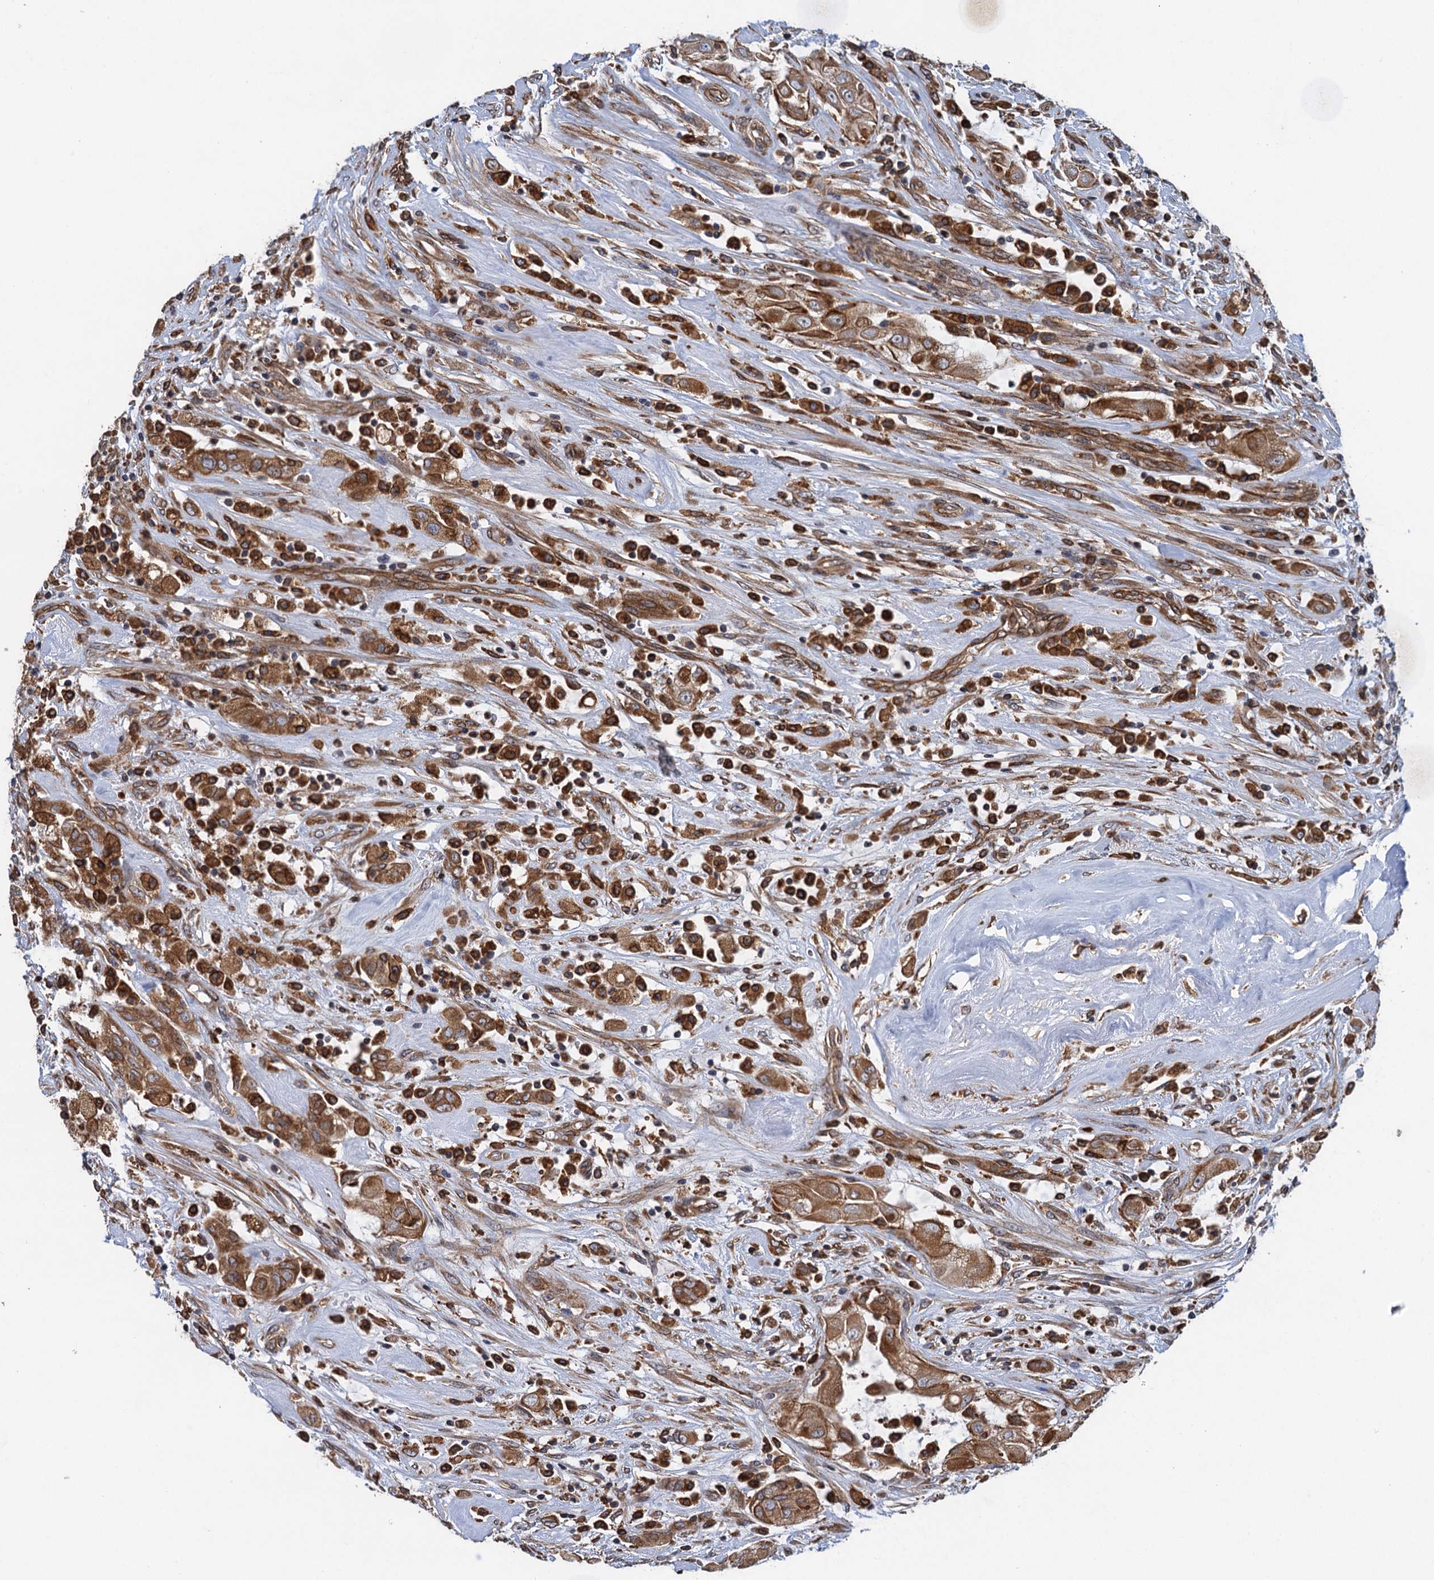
{"staining": {"intensity": "moderate", "quantity": ">75%", "location": "cytoplasmic/membranous"}, "tissue": "thyroid cancer", "cell_type": "Tumor cells", "image_type": "cancer", "snomed": [{"axis": "morphology", "description": "Papillary adenocarcinoma, NOS"}, {"axis": "topography", "description": "Thyroid gland"}], "caption": "IHC micrograph of neoplastic tissue: human papillary adenocarcinoma (thyroid) stained using immunohistochemistry (IHC) reveals medium levels of moderate protein expression localized specifically in the cytoplasmic/membranous of tumor cells, appearing as a cytoplasmic/membranous brown color.", "gene": "ARMC5", "patient": {"sex": "female", "age": 59}}